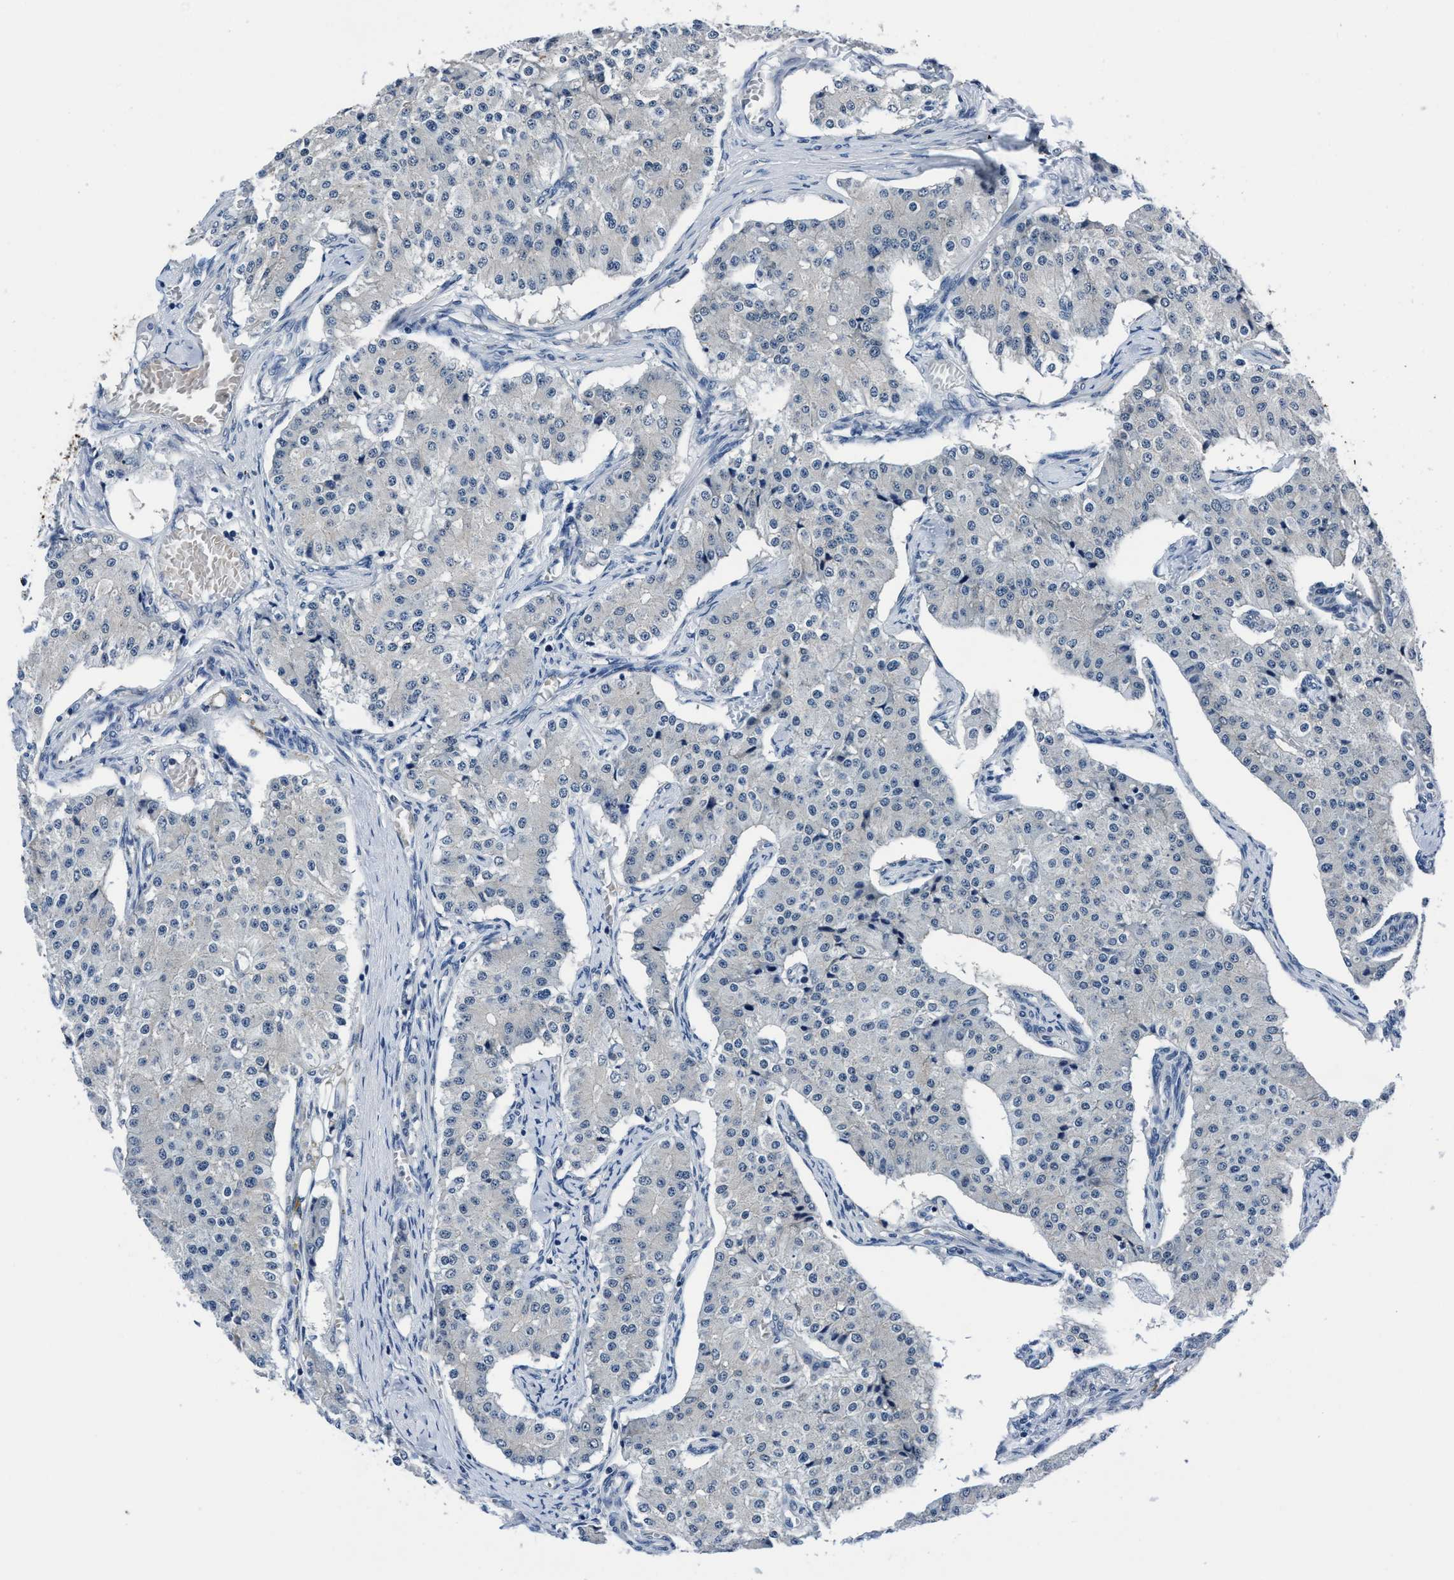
{"staining": {"intensity": "negative", "quantity": "none", "location": "none"}, "tissue": "carcinoid", "cell_type": "Tumor cells", "image_type": "cancer", "snomed": [{"axis": "morphology", "description": "Carcinoid, malignant, NOS"}, {"axis": "topography", "description": "Colon"}], "caption": "The image shows no significant expression in tumor cells of malignant carcinoid.", "gene": "TMEM94", "patient": {"sex": "female", "age": 52}}